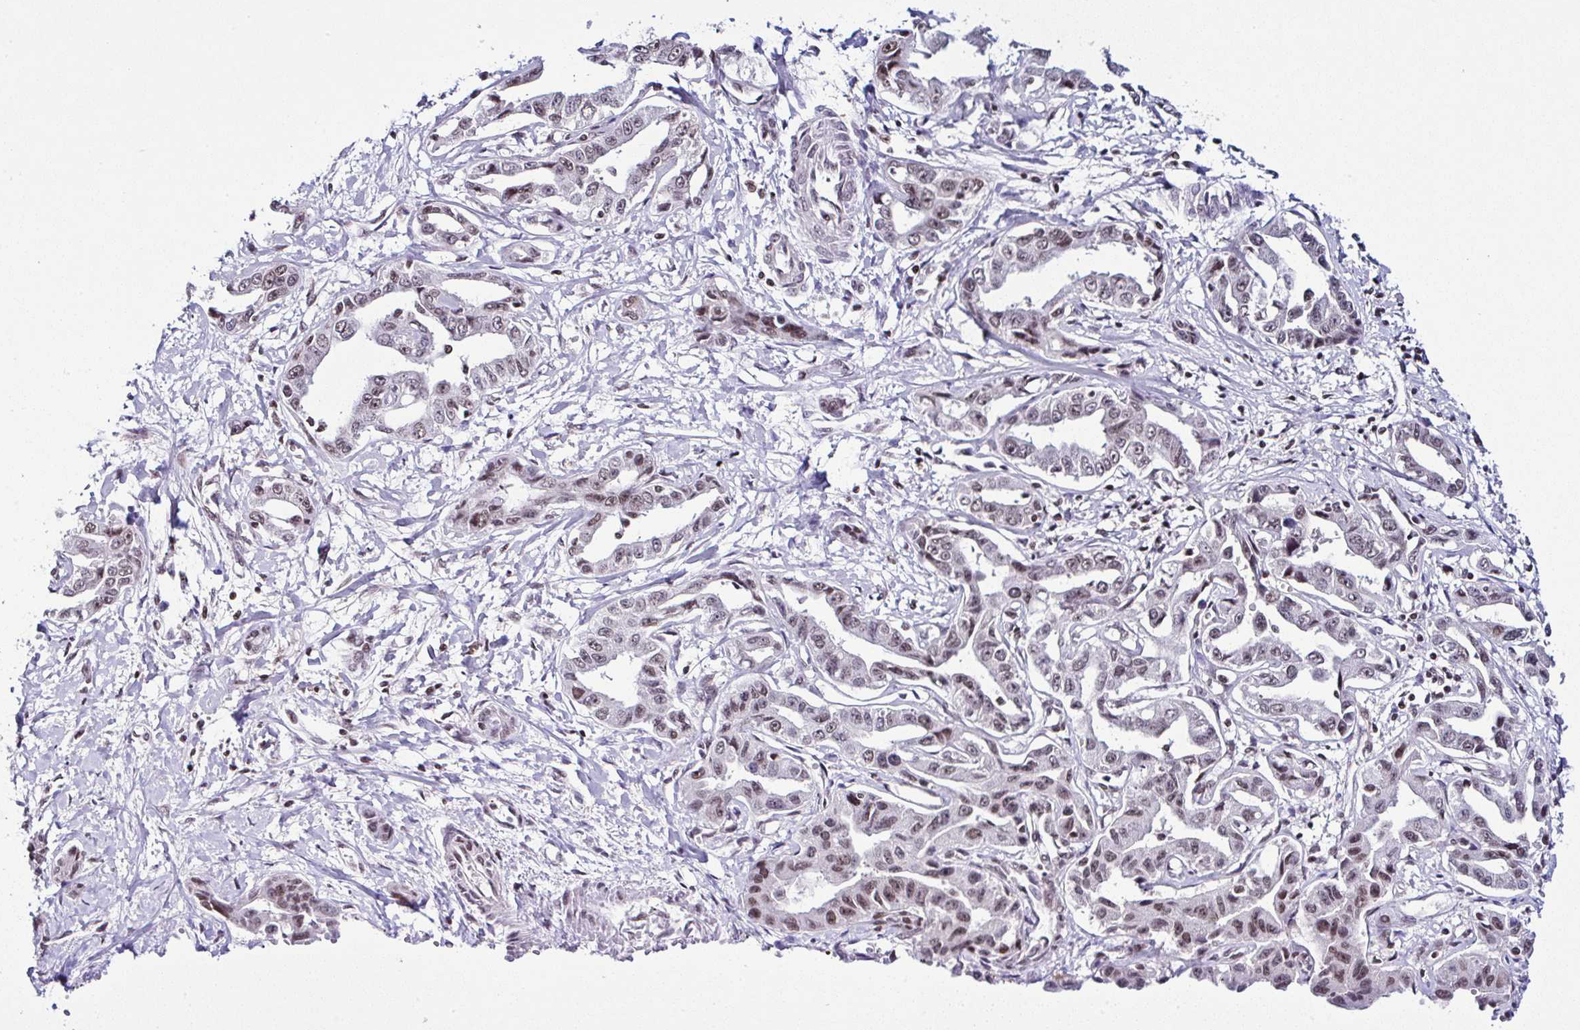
{"staining": {"intensity": "moderate", "quantity": ">75%", "location": "nuclear"}, "tissue": "liver cancer", "cell_type": "Tumor cells", "image_type": "cancer", "snomed": [{"axis": "morphology", "description": "Cholangiocarcinoma"}, {"axis": "topography", "description": "Liver"}], "caption": "A medium amount of moderate nuclear expression is seen in about >75% of tumor cells in liver cholangiocarcinoma tissue.", "gene": "DR1", "patient": {"sex": "male", "age": 59}}